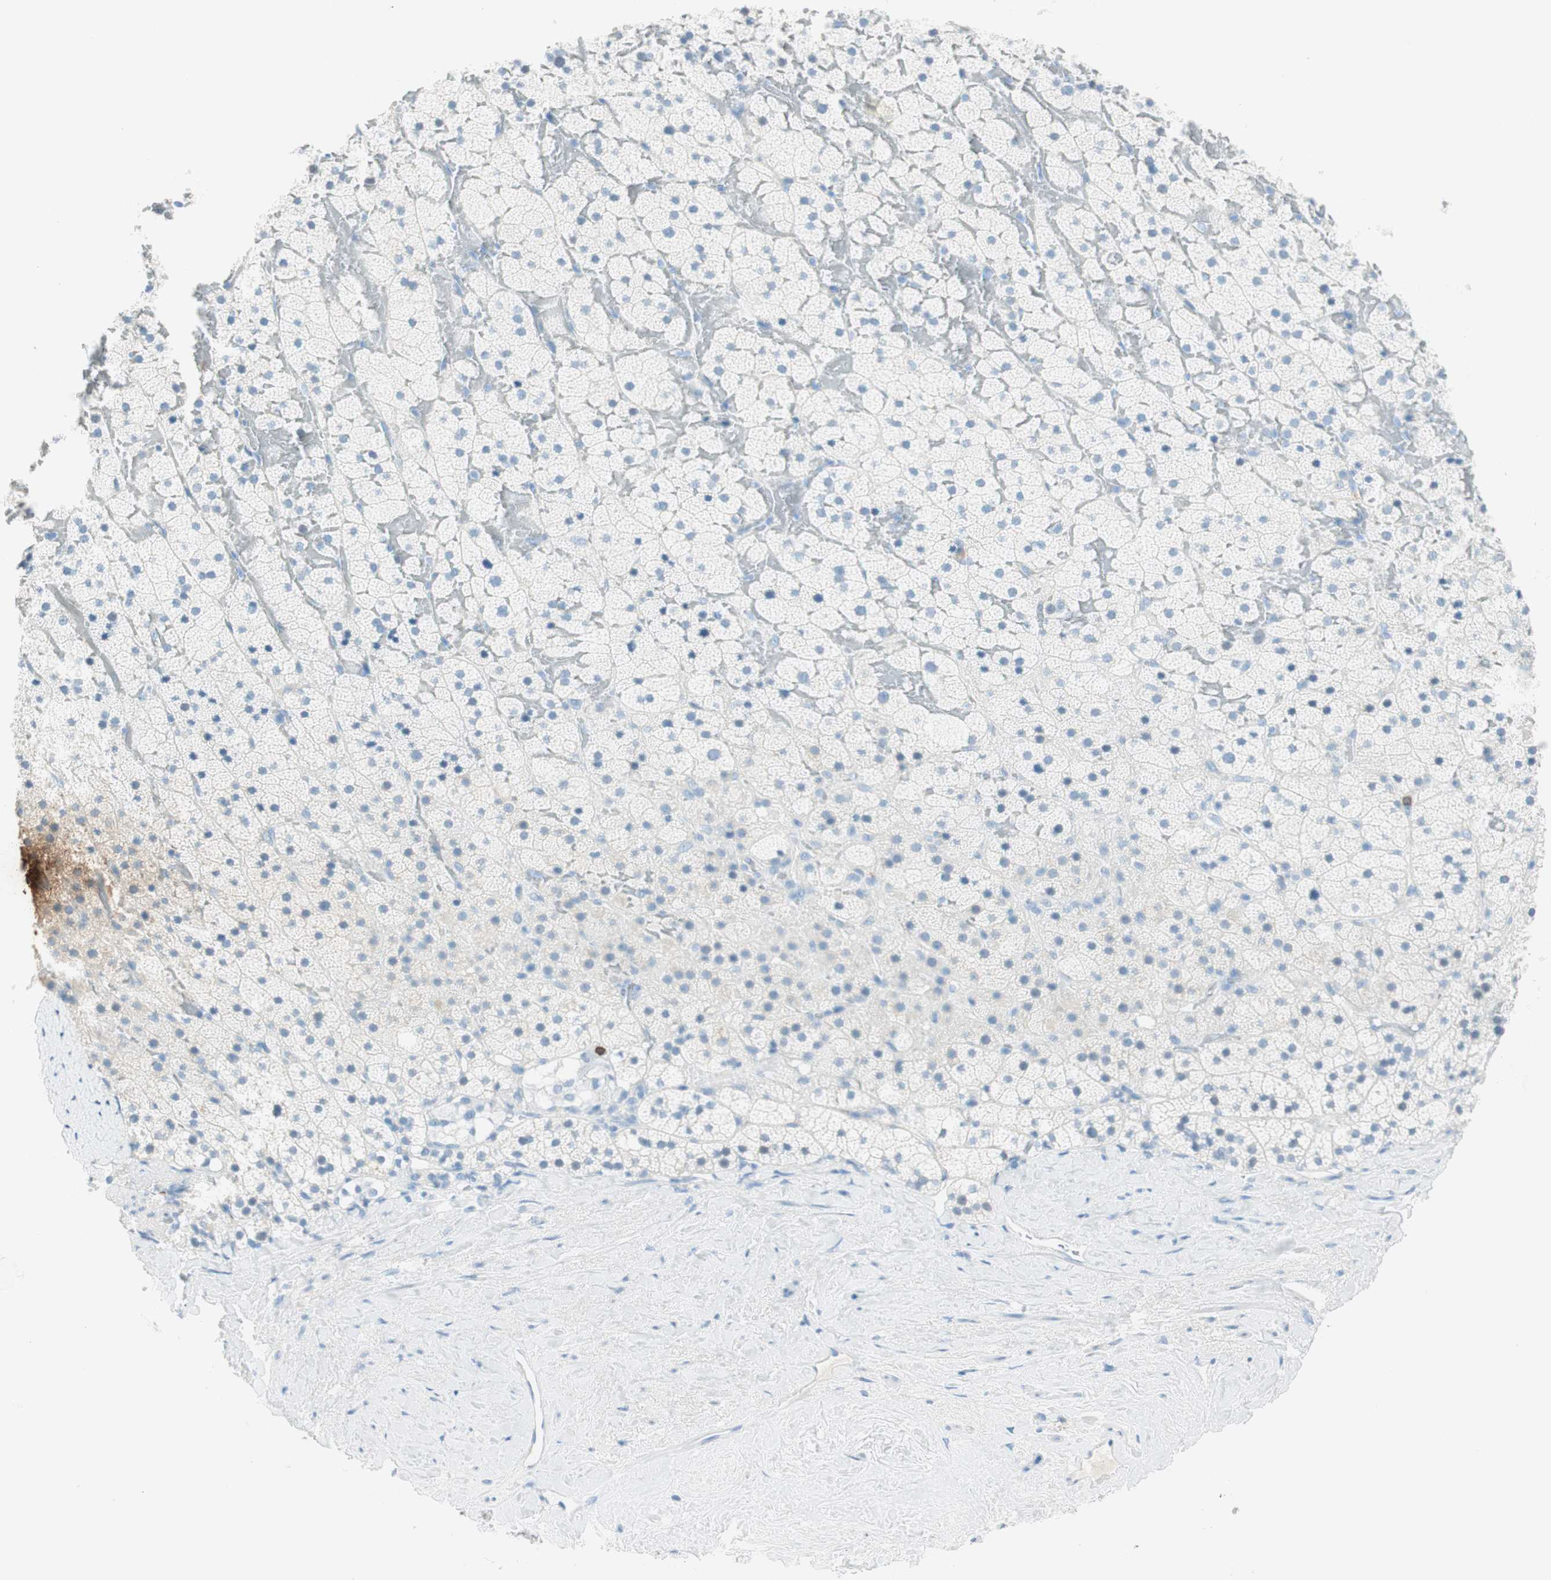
{"staining": {"intensity": "negative", "quantity": "none", "location": "none"}, "tissue": "adrenal gland", "cell_type": "Glandular cells", "image_type": "normal", "snomed": [{"axis": "morphology", "description": "Normal tissue, NOS"}, {"axis": "topography", "description": "Adrenal gland"}], "caption": "This is an immunohistochemistry histopathology image of normal human adrenal gland. There is no expression in glandular cells.", "gene": "TNFRSF13C", "patient": {"sex": "male", "age": 35}}